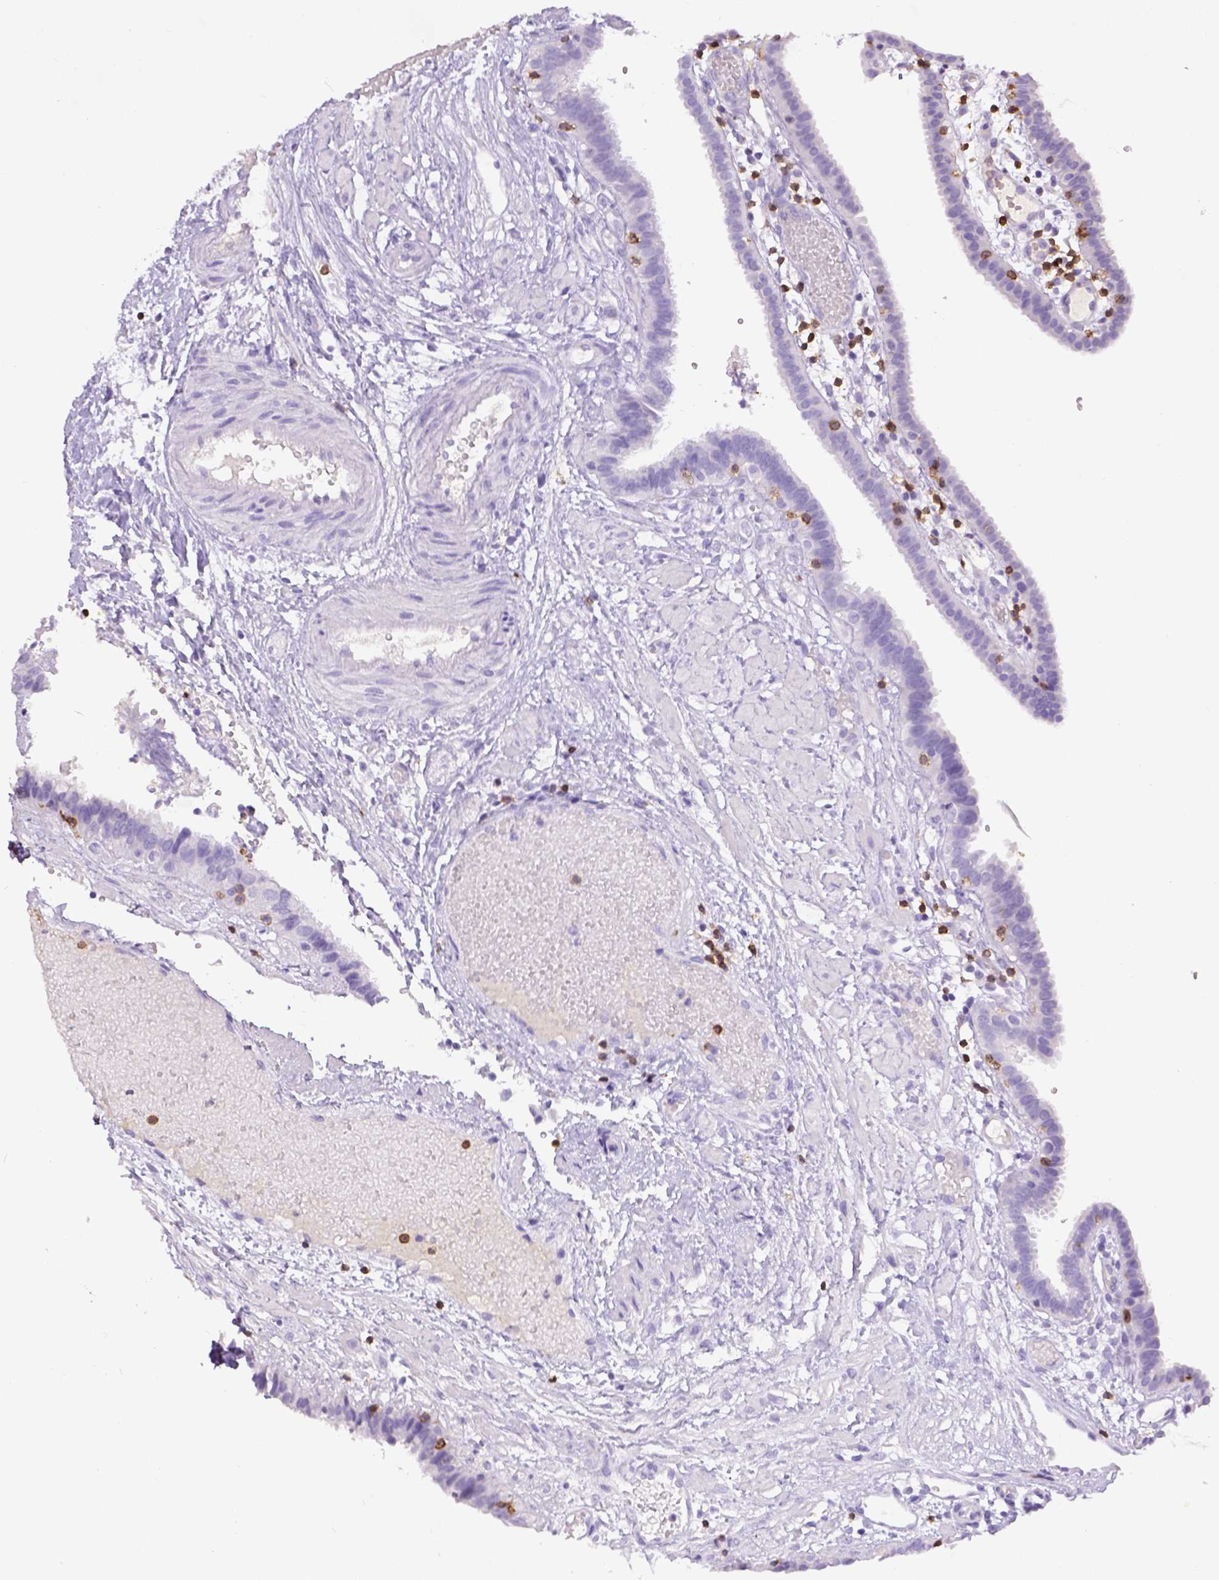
{"staining": {"intensity": "negative", "quantity": "none", "location": "none"}, "tissue": "fallopian tube", "cell_type": "Glandular cells", "image_type": "normal", "snomed": [{"axis": "morphology", "description": "Normal tissue, NOS"}, {"axis": "topography", "description": "Fallopian tube"}], "caption": "A high-resolution micrograph shows IHC staining of unremarkable fallopian tube, which reveals no significant staining in glandular cells.", "gene": "CD3E", "patient": {"sex": "female", "age": 37}}